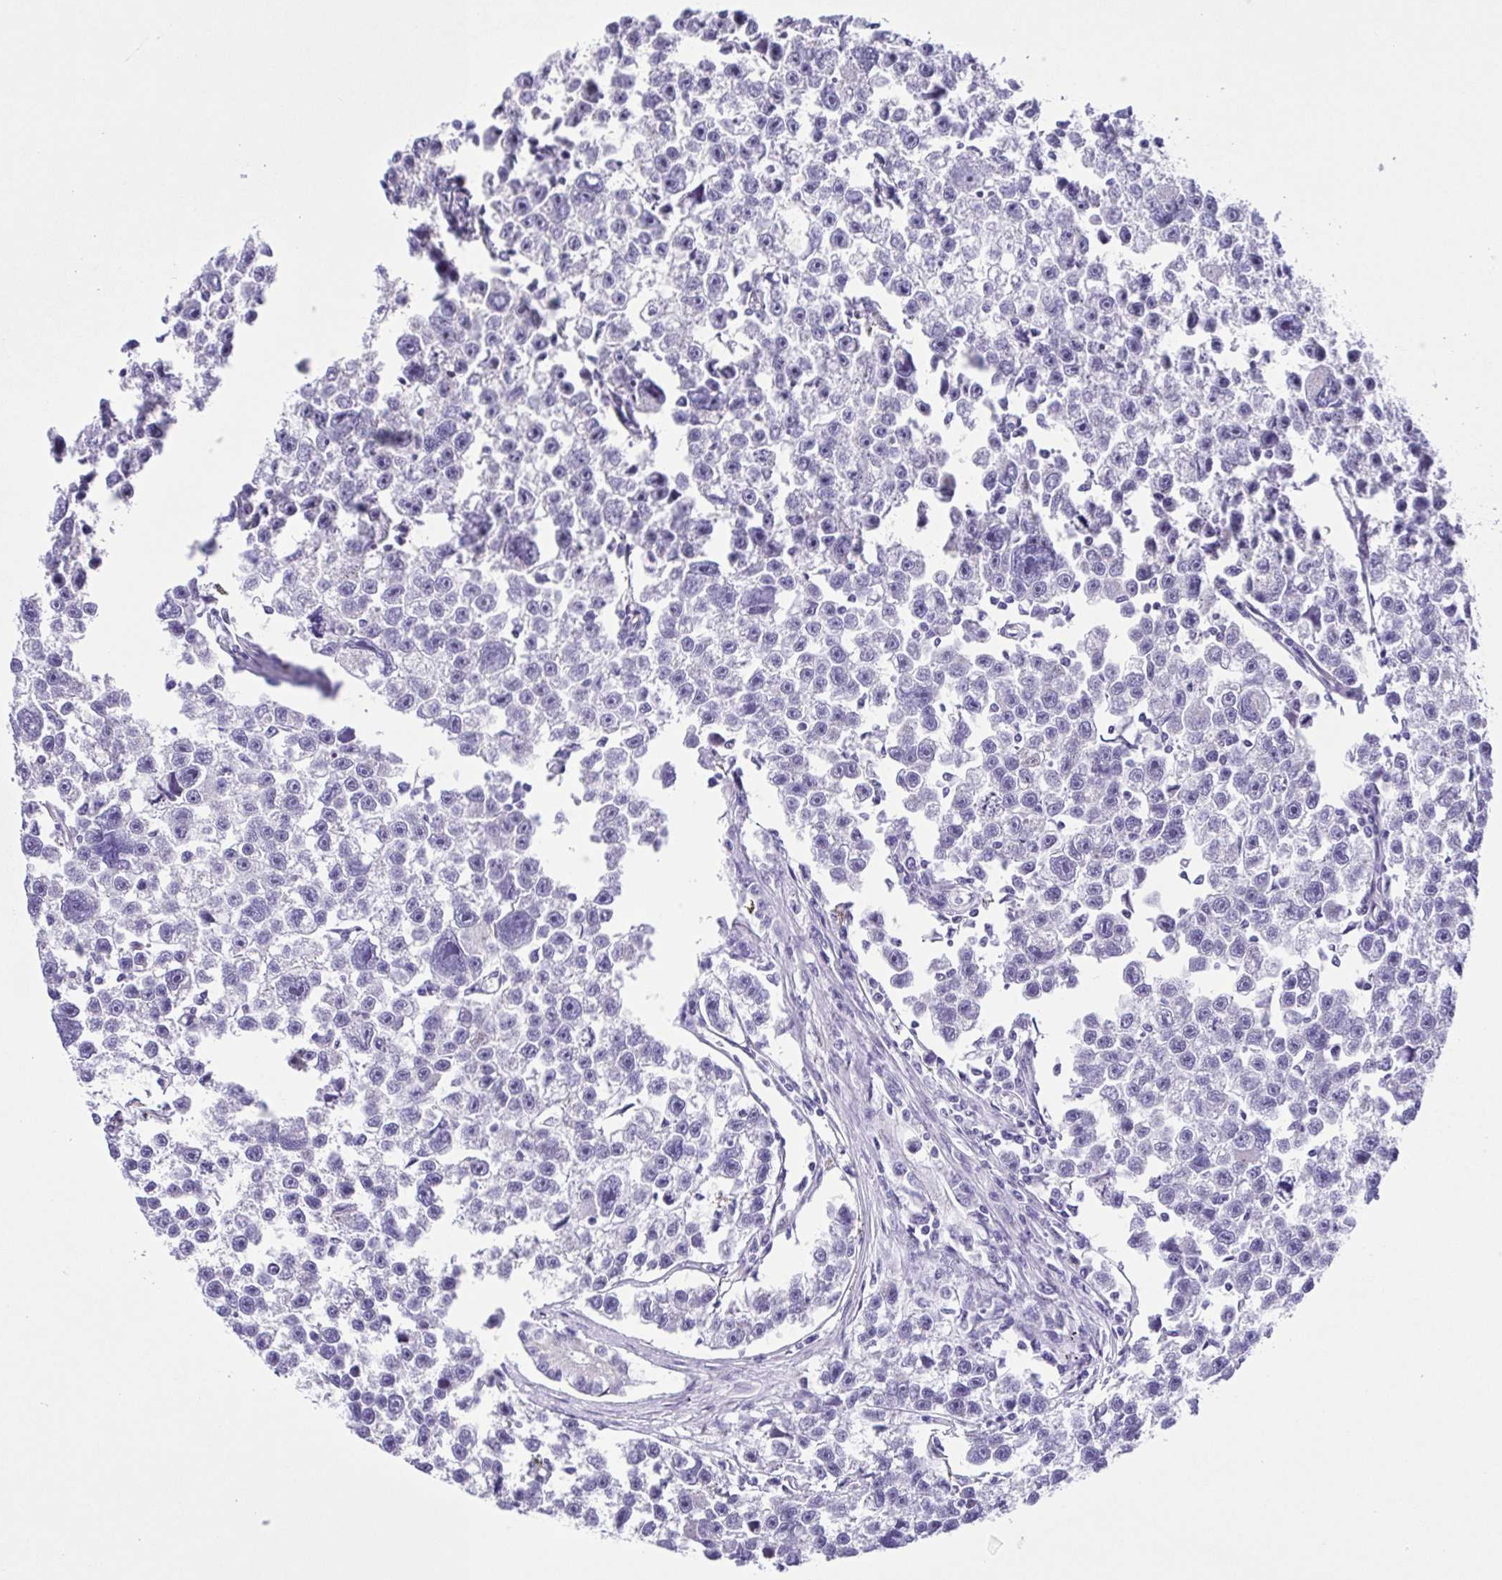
{"staining": {"intensity": "negative", "quantity": "none", "location": "none"}, "tissue": "testis cancer", "cell_type": "Tumor cells", "image_type": "cancer", "snomed": [{"axis": "morphology", "description": "Seminoma, NOS"}, {"axis": "topography", "description": "Testis"}], "caption": "A photomicrograph of human testis seminoma is negative for staining in tumor cells.", "gene": "TGM3", "patient": {"sex": "male", "age": 26}}